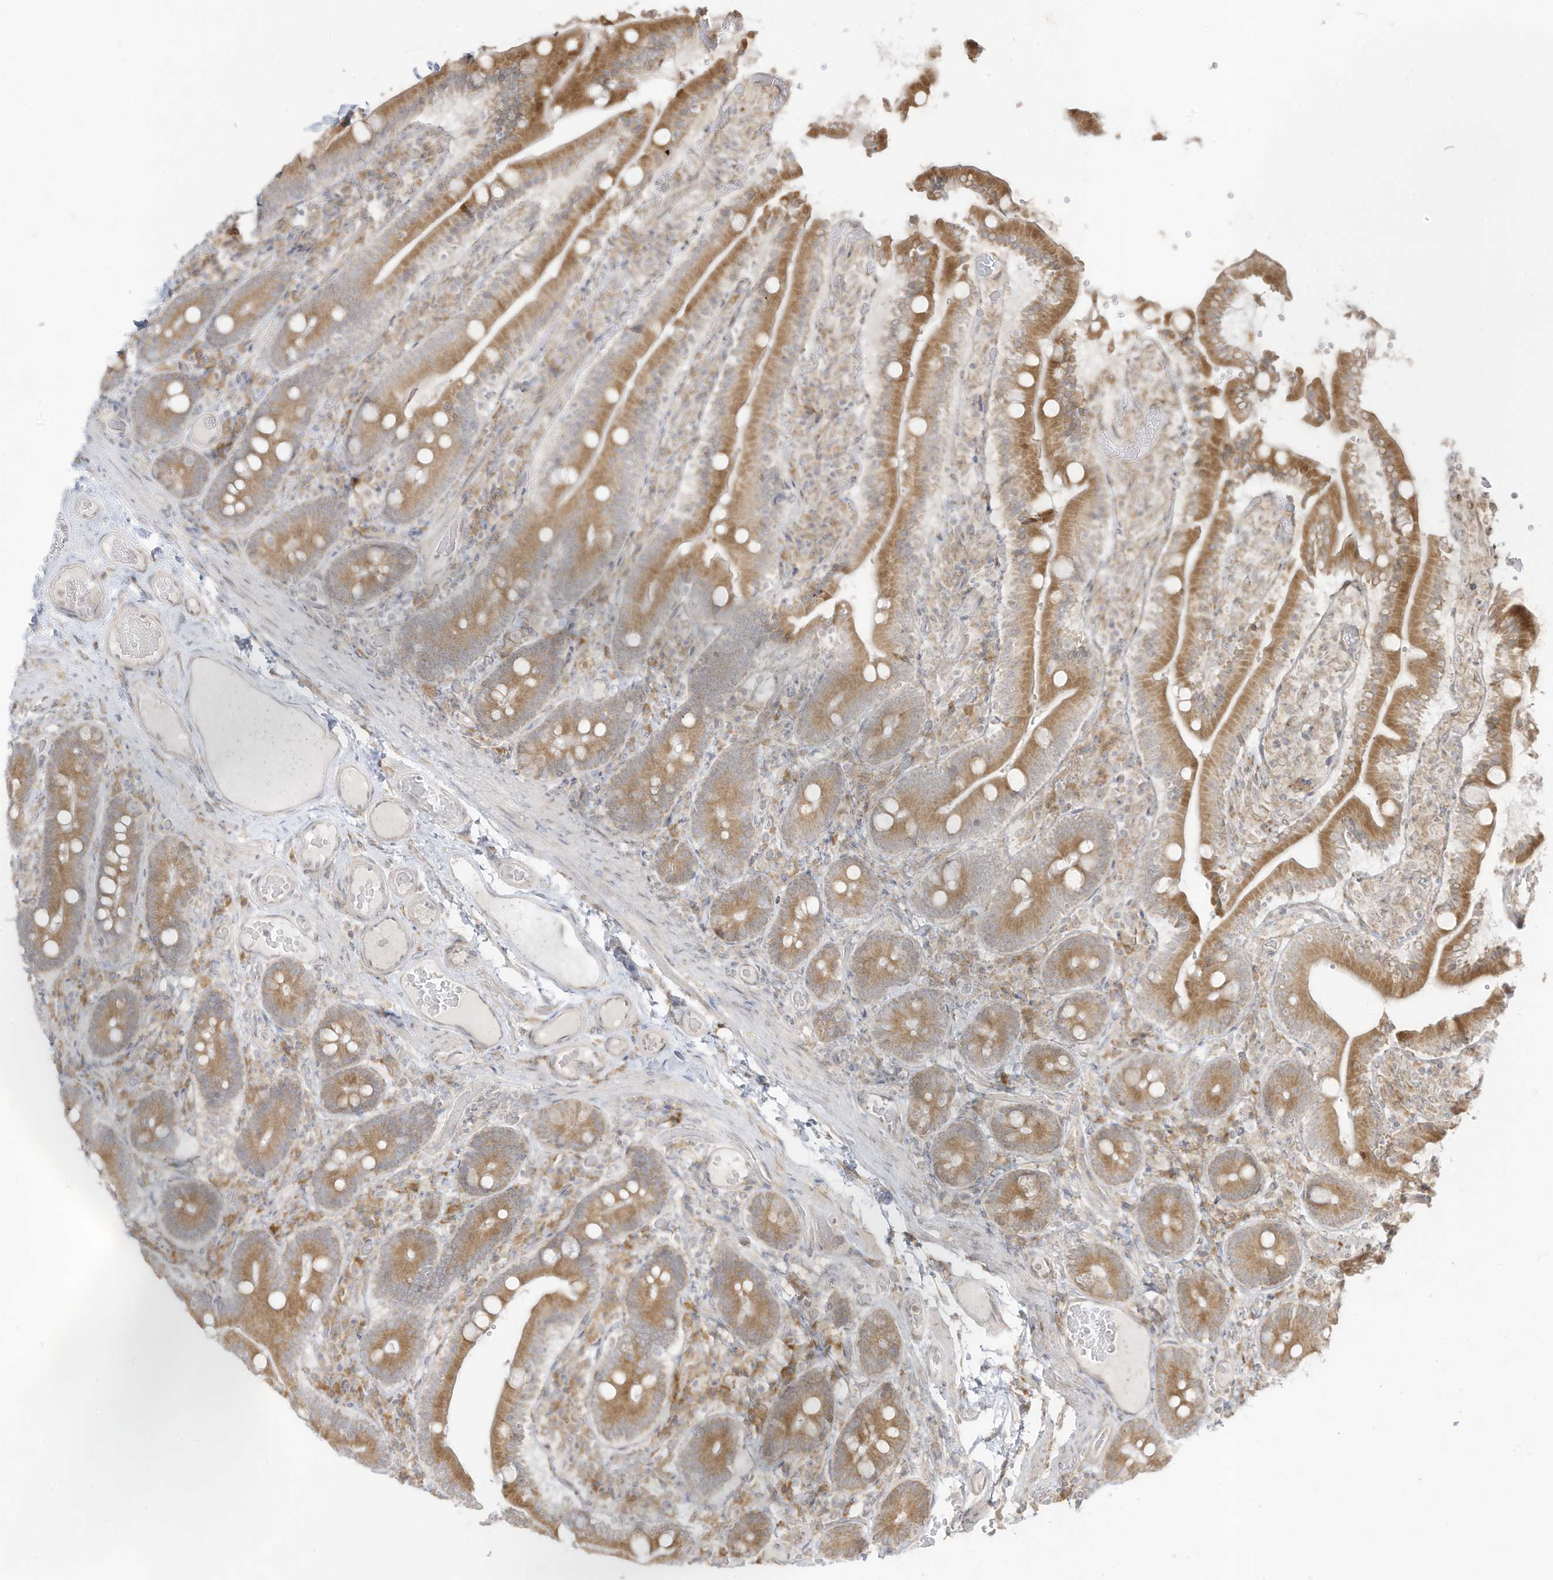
{"staining": {"intensity": "moderate", "quantity": "25%-75%", "location": "cytoplasmic/membranous"}, "tissue": "duodenum", "cell_type": "Glandular cells", "image_type": "normal", "snomed": [{"axis": "morphology", "description": "Normal tissue, NOS"}, {"axis": "topography", "description": "Duodenum"}], "caption": "Glandular cells display medium levels of moderate cytoplasmic/membranous positivity in approximately 25%-75% of cells in normal human duodenum.", "gene": "PTK6", "patient": {"sex": "female", "age": 62}}